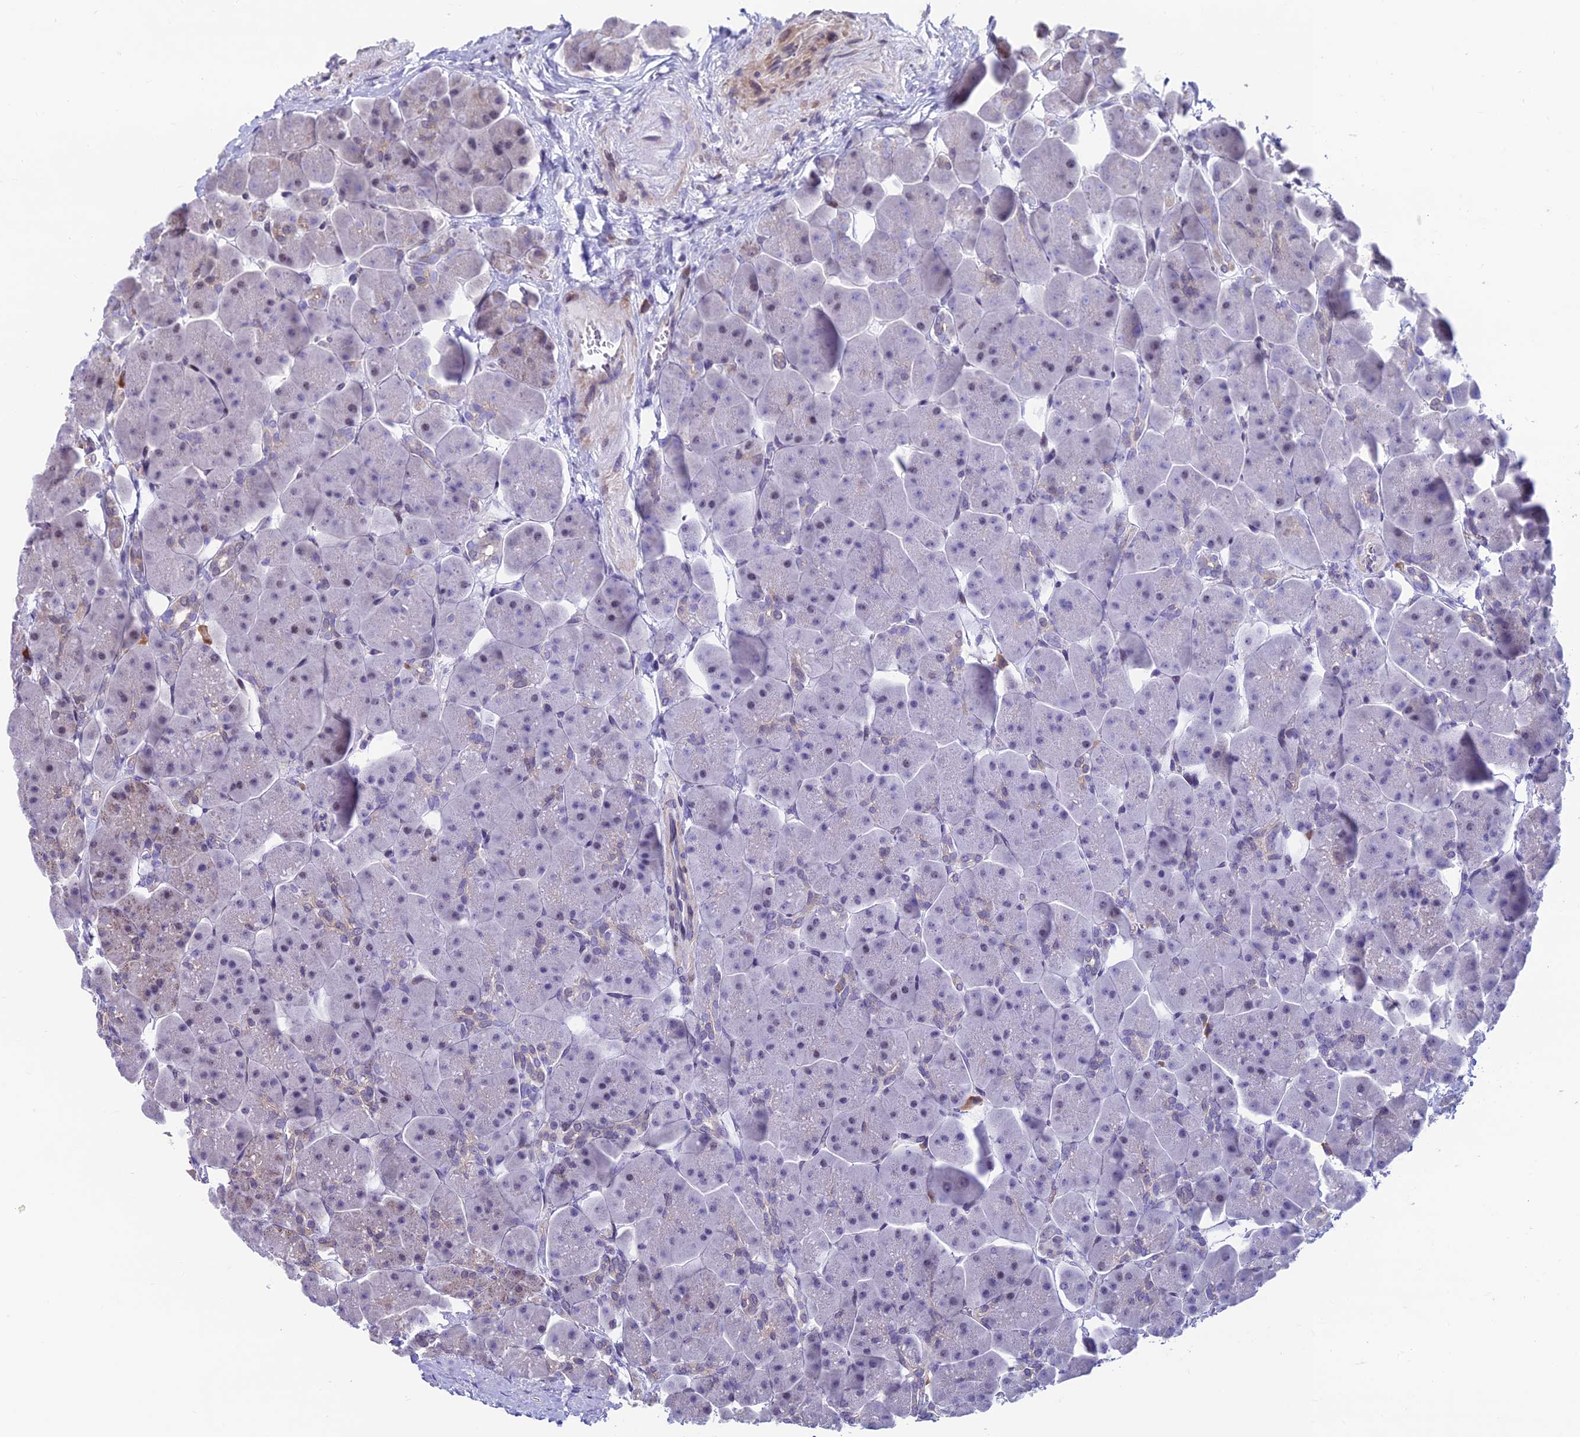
{"staining": {"intensity": "weak", "quantity": "<25%", "location": "nuclear"}, "tissue": "pancreas", "cell_type": "Exocrine glandular cells", "image_type": "normal", "snomed": [{"axis": "morphology", "description": "Normal tissue, NOS"}, {"axis": "topography", "description": "Pancreas"}], "caption": "Immunohistochemistry of normal human pancreas displays no staining in exocrine glandular cells. (DAB (3,3'-diaminobenzidine) immunohistochemistry, high magnification).", "gene": "KIAA1191", "patient": {"sex": "male", "age": 66}}